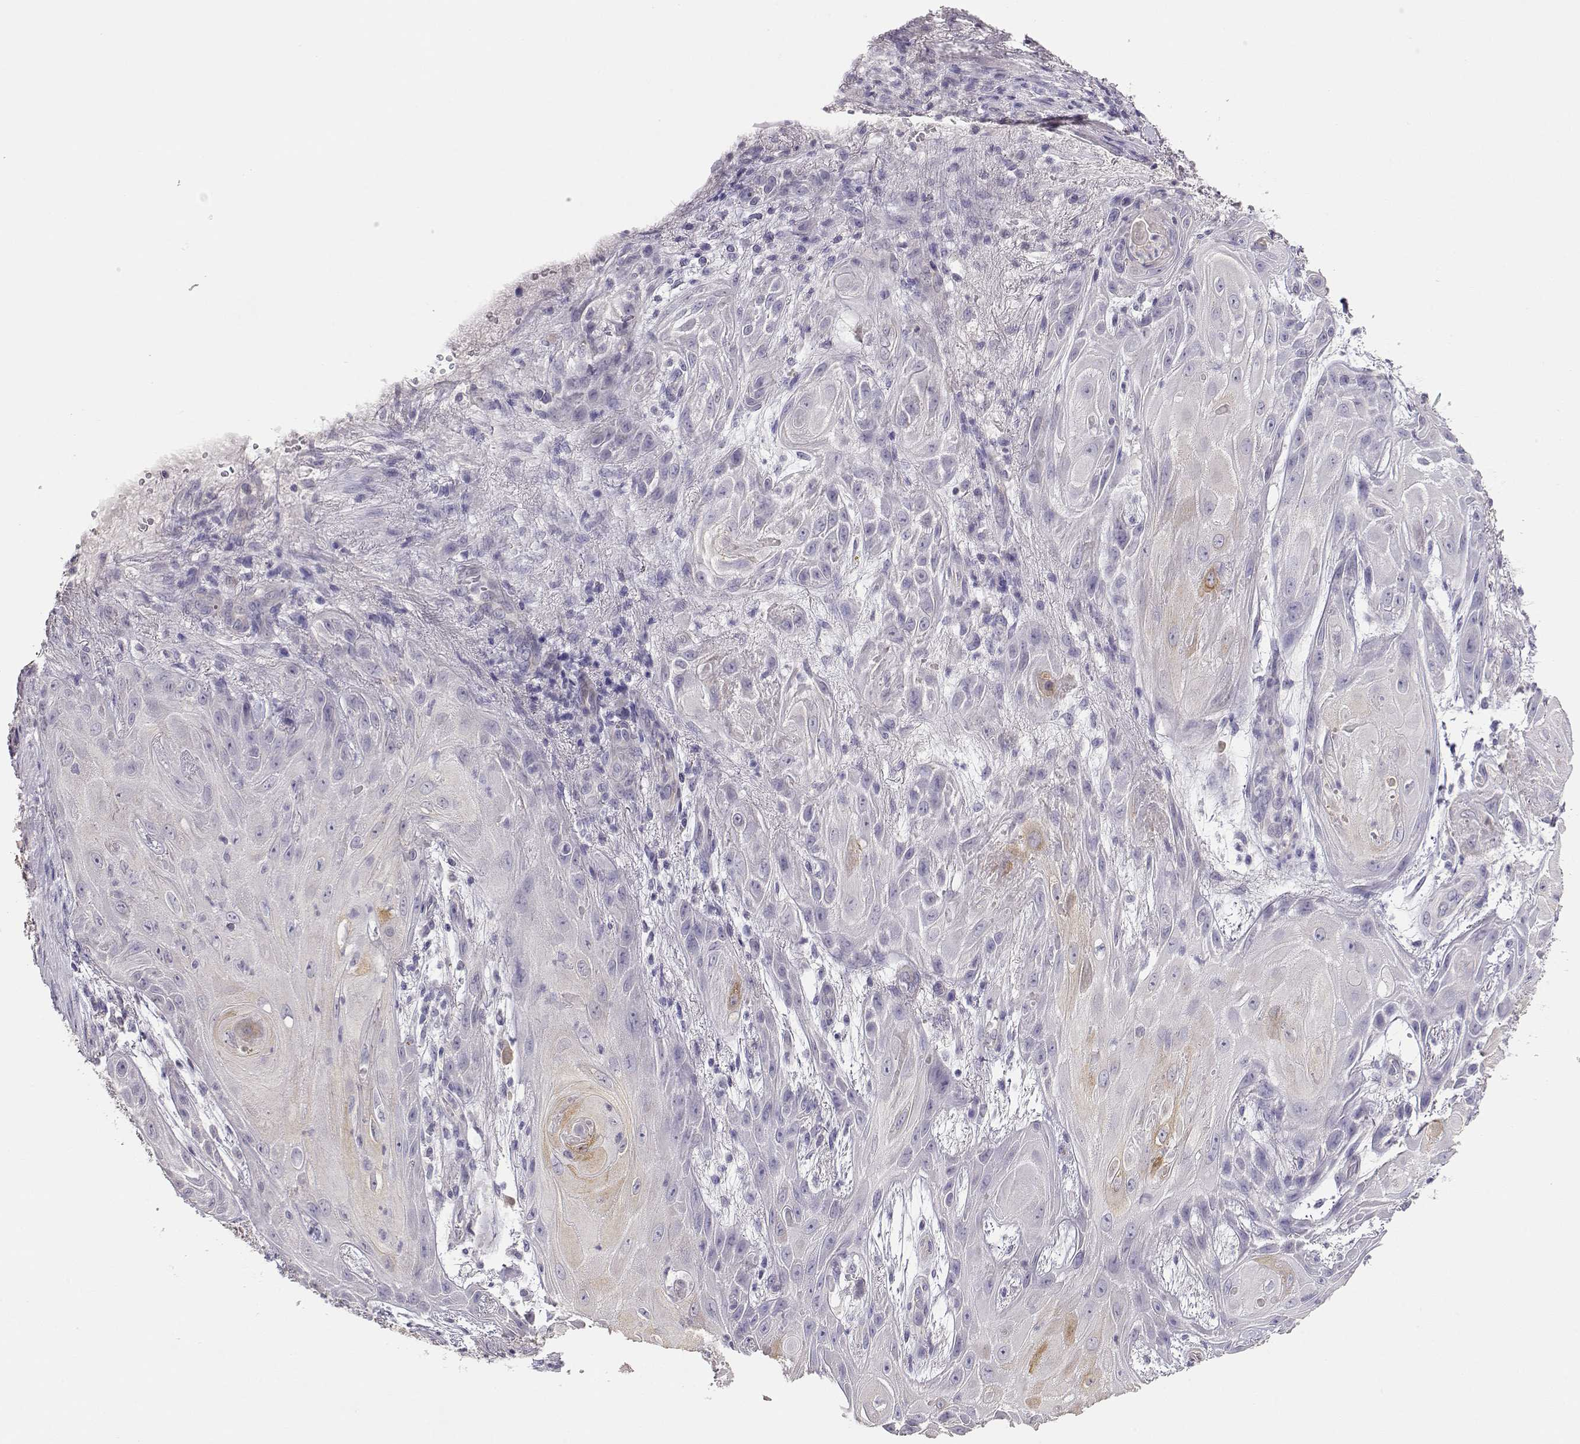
{"staining": {"intensity": "weak", "quantity": "<25%", "location": "cytoplasmic/membranous"}, "tissue": "skin cancer", "cell_type": "Tumor cells", "image_type": "cancer", "snomed": [{"axis": "morphology", "description": "Squamous cell carcinoma, NOS"}, {"axis": "topography", "description": "Skin"}], "caption": "Immunohistochemistry of squamous cell carcinoma (skin) shows no positivity in tumor cells.", "gene": "ENDOU", "patient": {"sex": "male", "age": 62}}